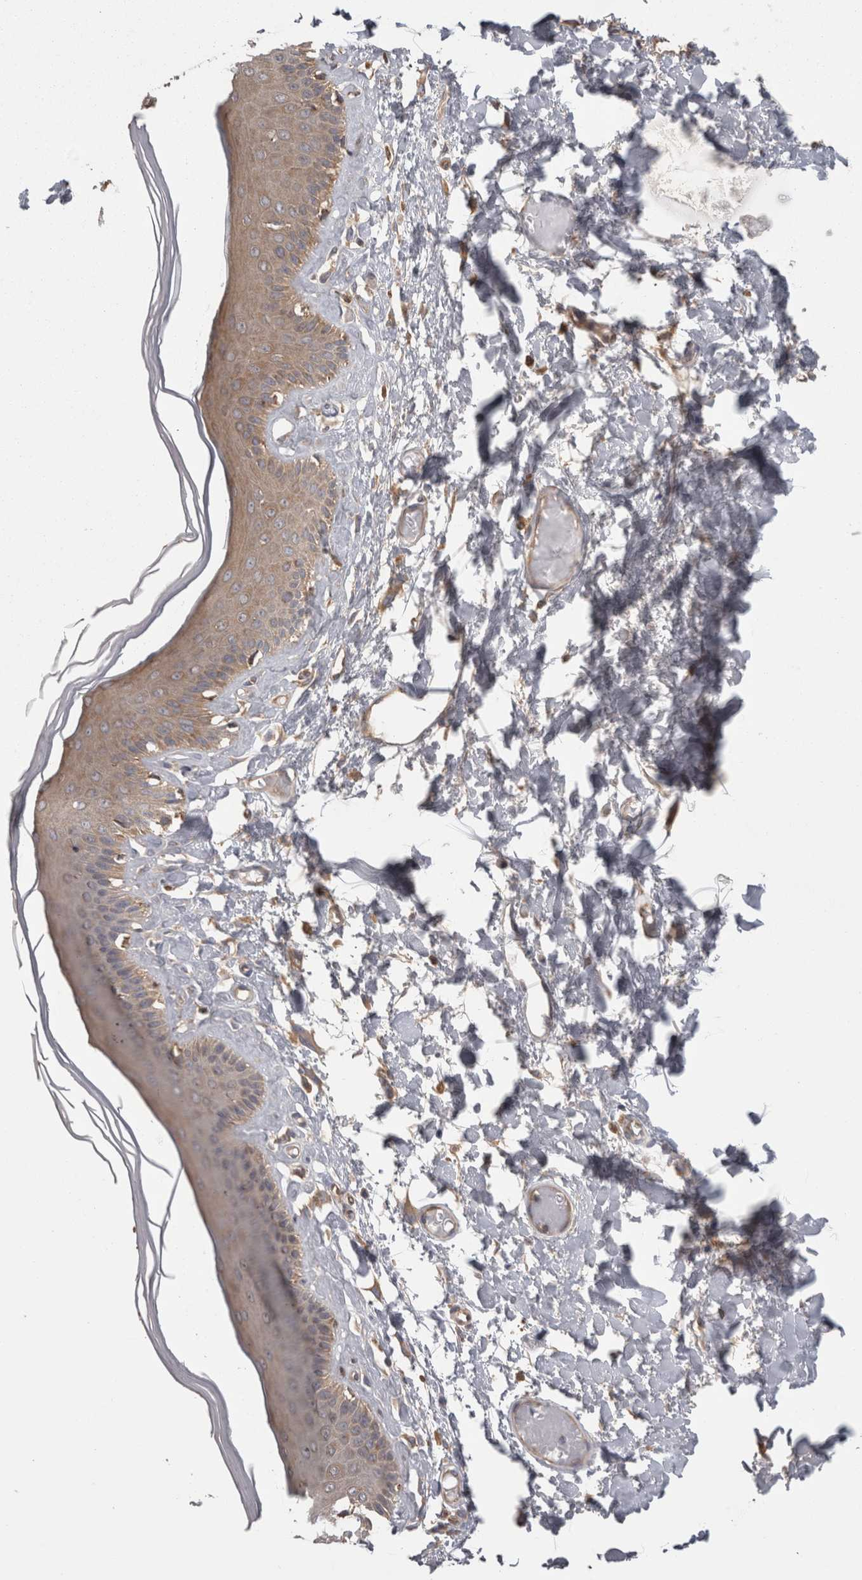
{"staining": {"intensity": "strong", "quantity": "25%-75%", "location": "cytoplasmic/membranous"}, "tissue": "skin", "cell_type": "Epidermal cells", "image_type": "normal", "snomed": [{"axis": "morphology", "description": "Normal tissue, NOS"}, {"axis": "topography", "description": "Vulva"}], "caption": "This micrograph shows immunohistochemistry staining of normal human skin, with high strong cytoplasmic/membranous staining in about 25%-75% of epidermal cells.", "gene": "SMCR8", "patient": {"sex": "female", "age": 73}}